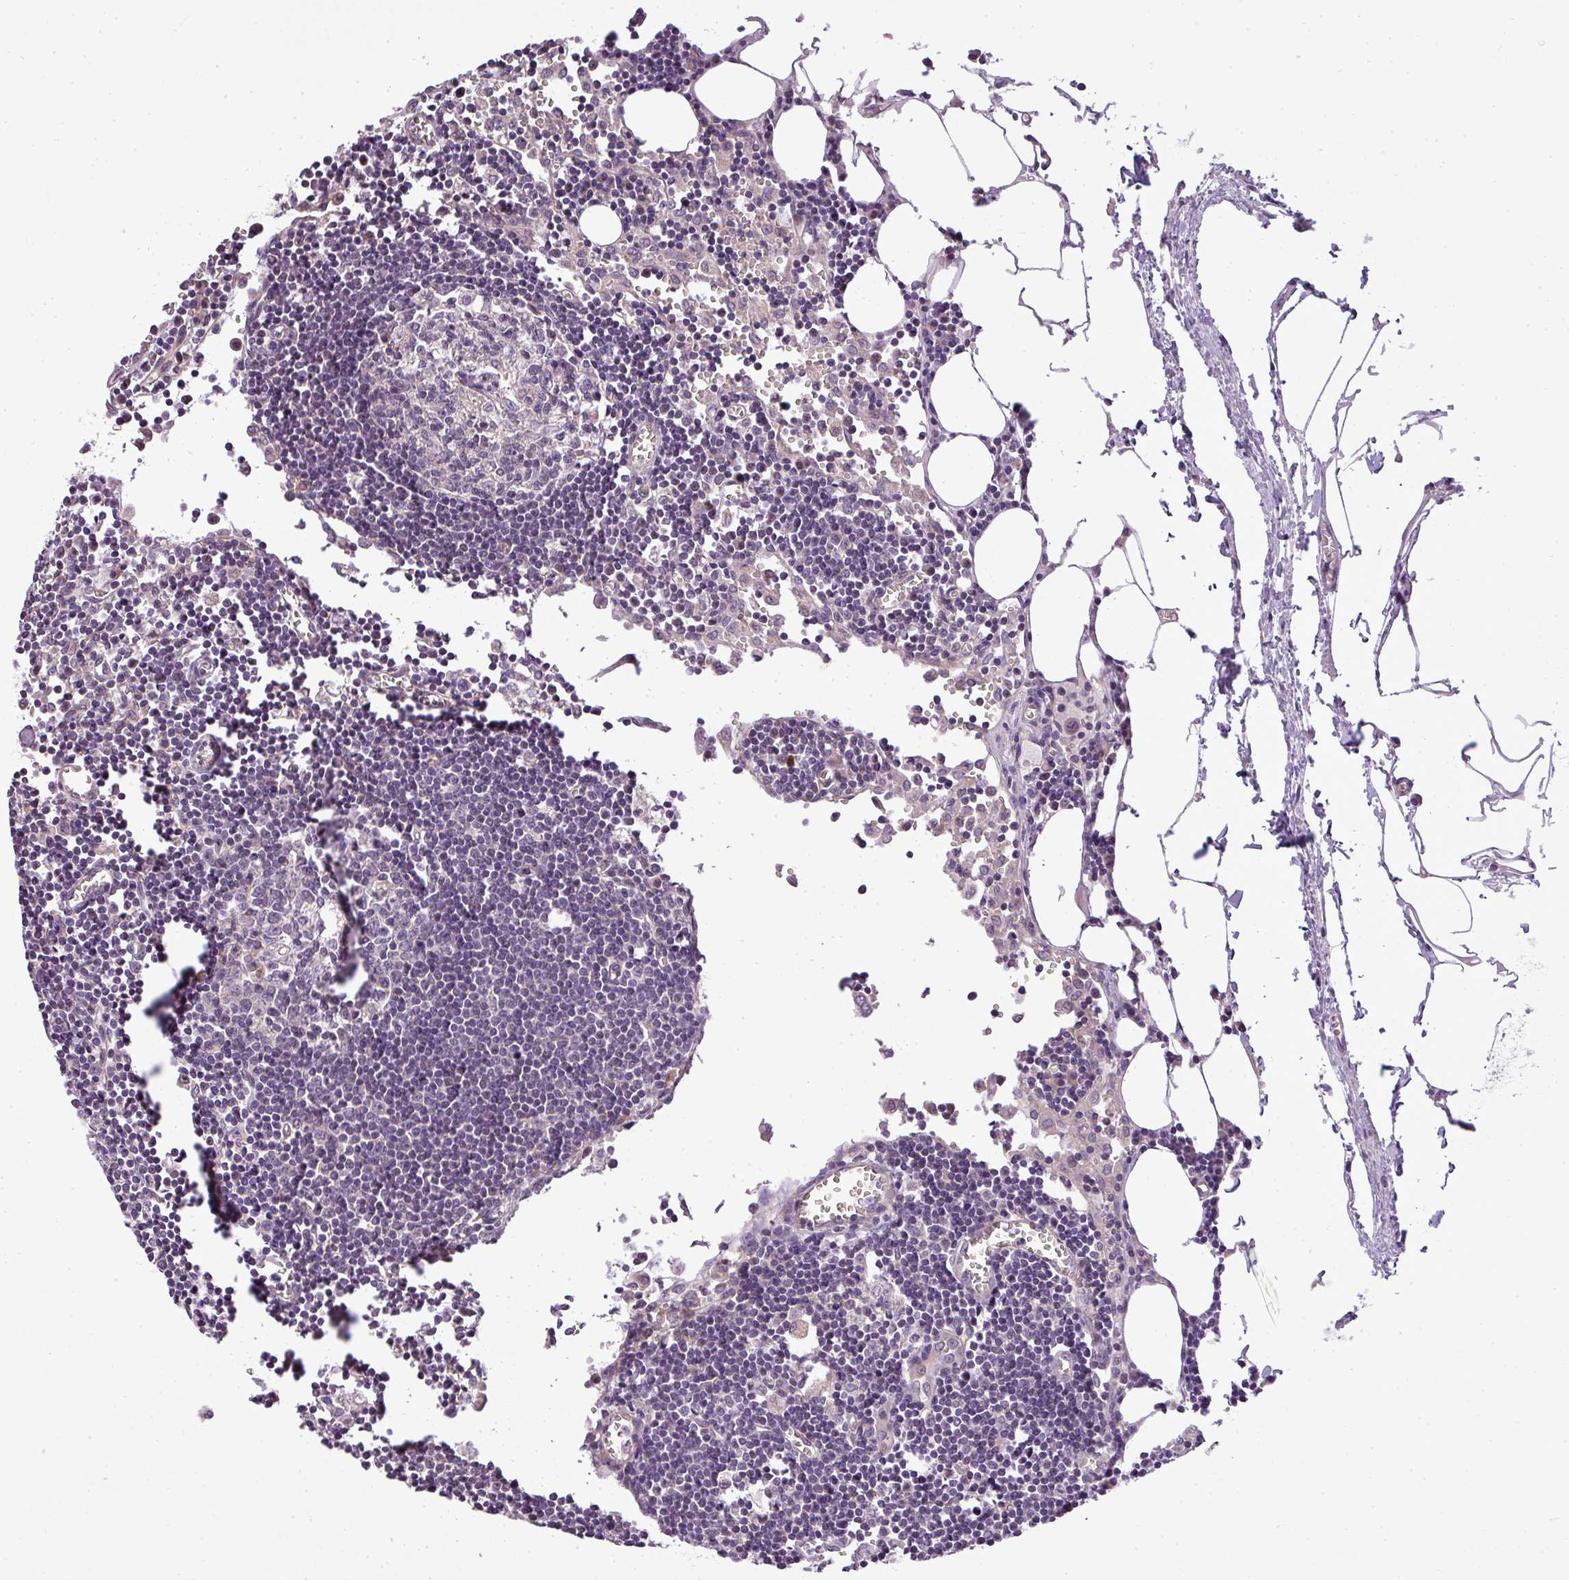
{"staining": {"intensity": "negative", "quantity": "none", "location": "none"}, "tissue": "lymph node", "cell_type": "Germinal center cells", "image_type": "normal", "snomed": [{"axis": "morphology", "description": "Normal tissue, NOS"}, {"axis": "topography", "description": "Lymph node"}], "caption": "The IHC photomicrograph has no significant expression in germinal center cells of lymph node. (Immunohistochemistry (ihc), brightfield microscopy, high magnification).", "gene": "ZDHHC1", "patient": {"sex": "male", "age": 62}}